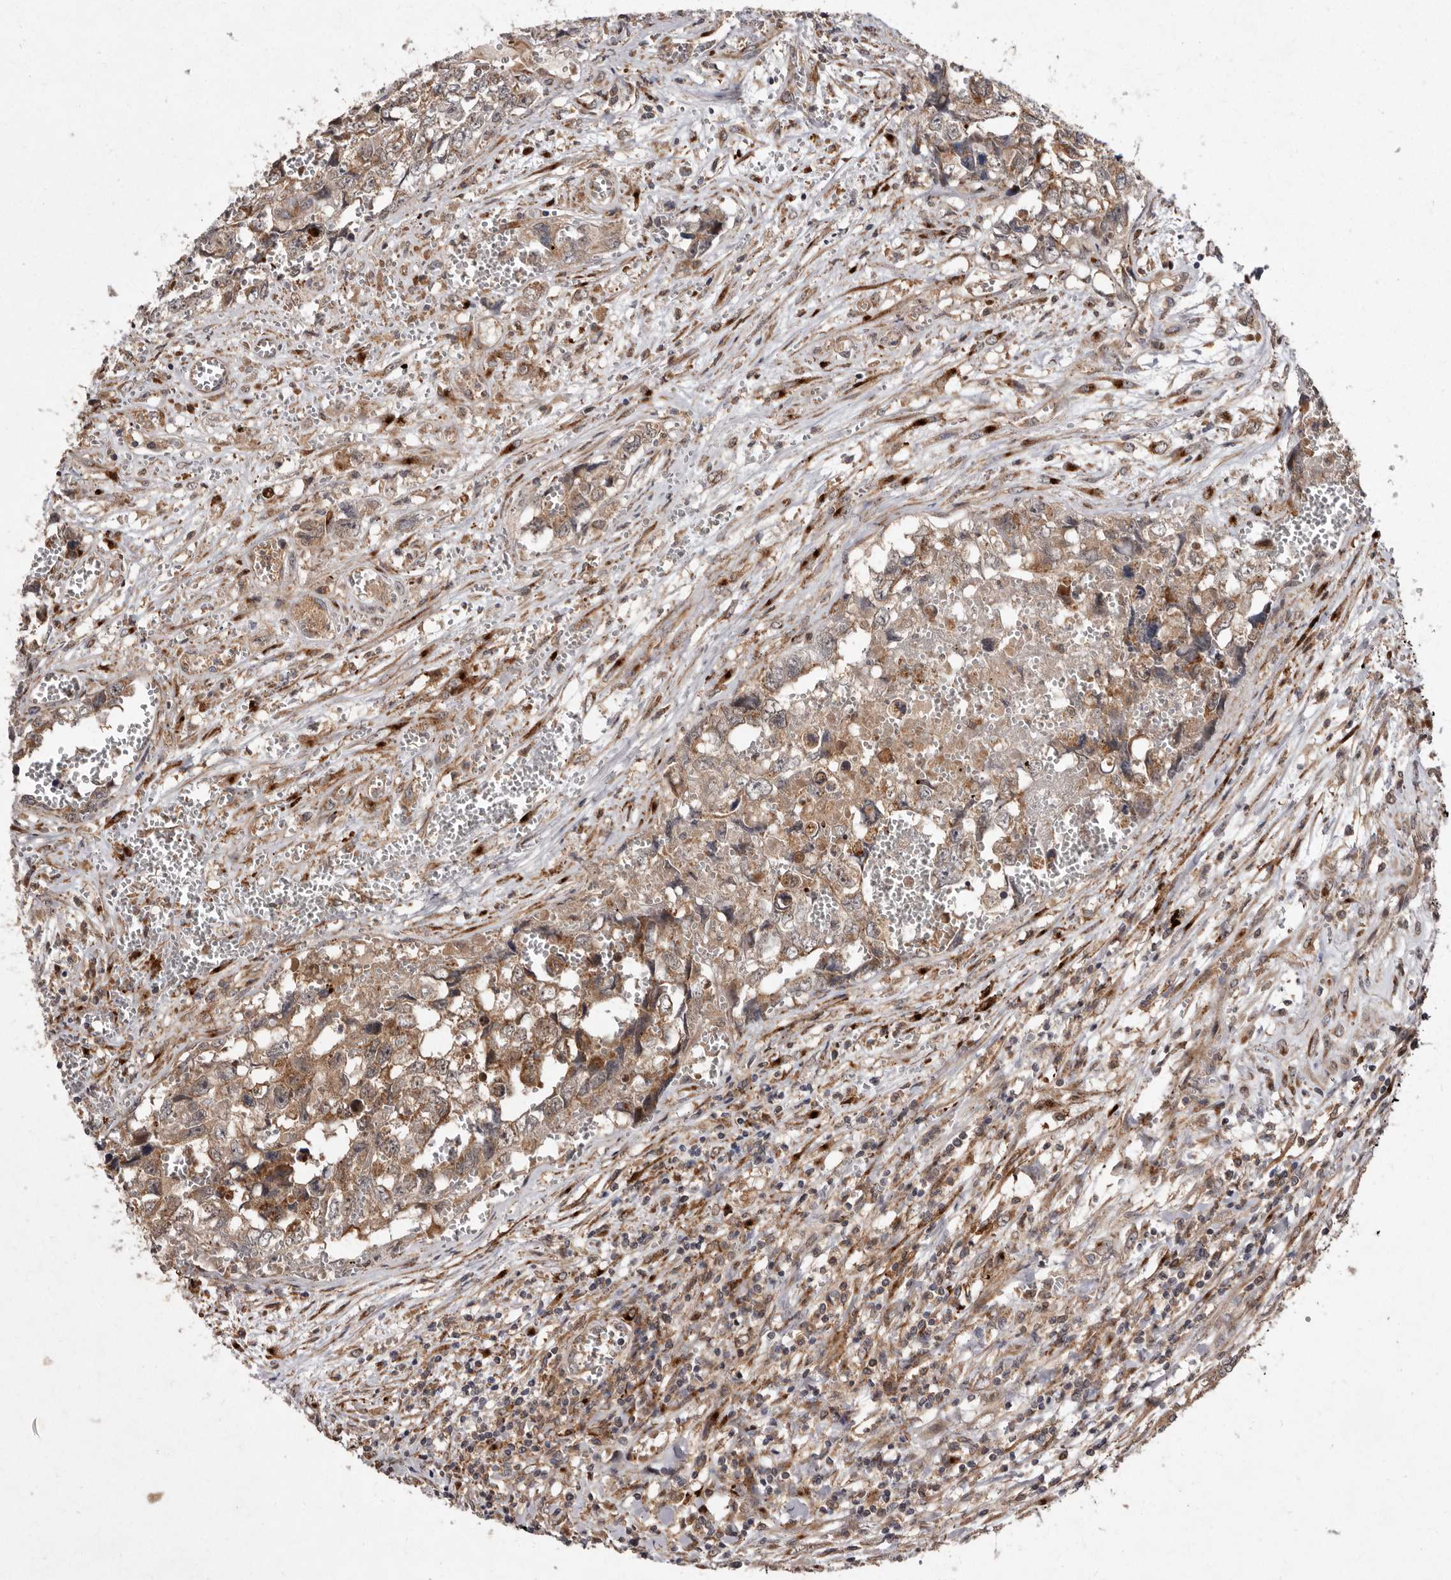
{"staining": {"intensity": "strong", "quantity": ">75%", "location": "cytoplasmic/membranous"}, "tissue": "testis cancer", "cell_type": "Tumor cells", "image_type": "cancer", "snomed": [{"axis": "morphology", "description": "Carcinoma, Embryonal, NOS"}, {"axis": "topography", "description": "Testis"}], "caption": "This photomicrograph exhibits immunohistochemistry (IHC) staining of testis embryonal carcinoma, with high strong cytoplasmic/membranous positivity in about >75% of tumor cells.", "gene": "FLAD1", "patient": {"sex": "male", "age": 31}}